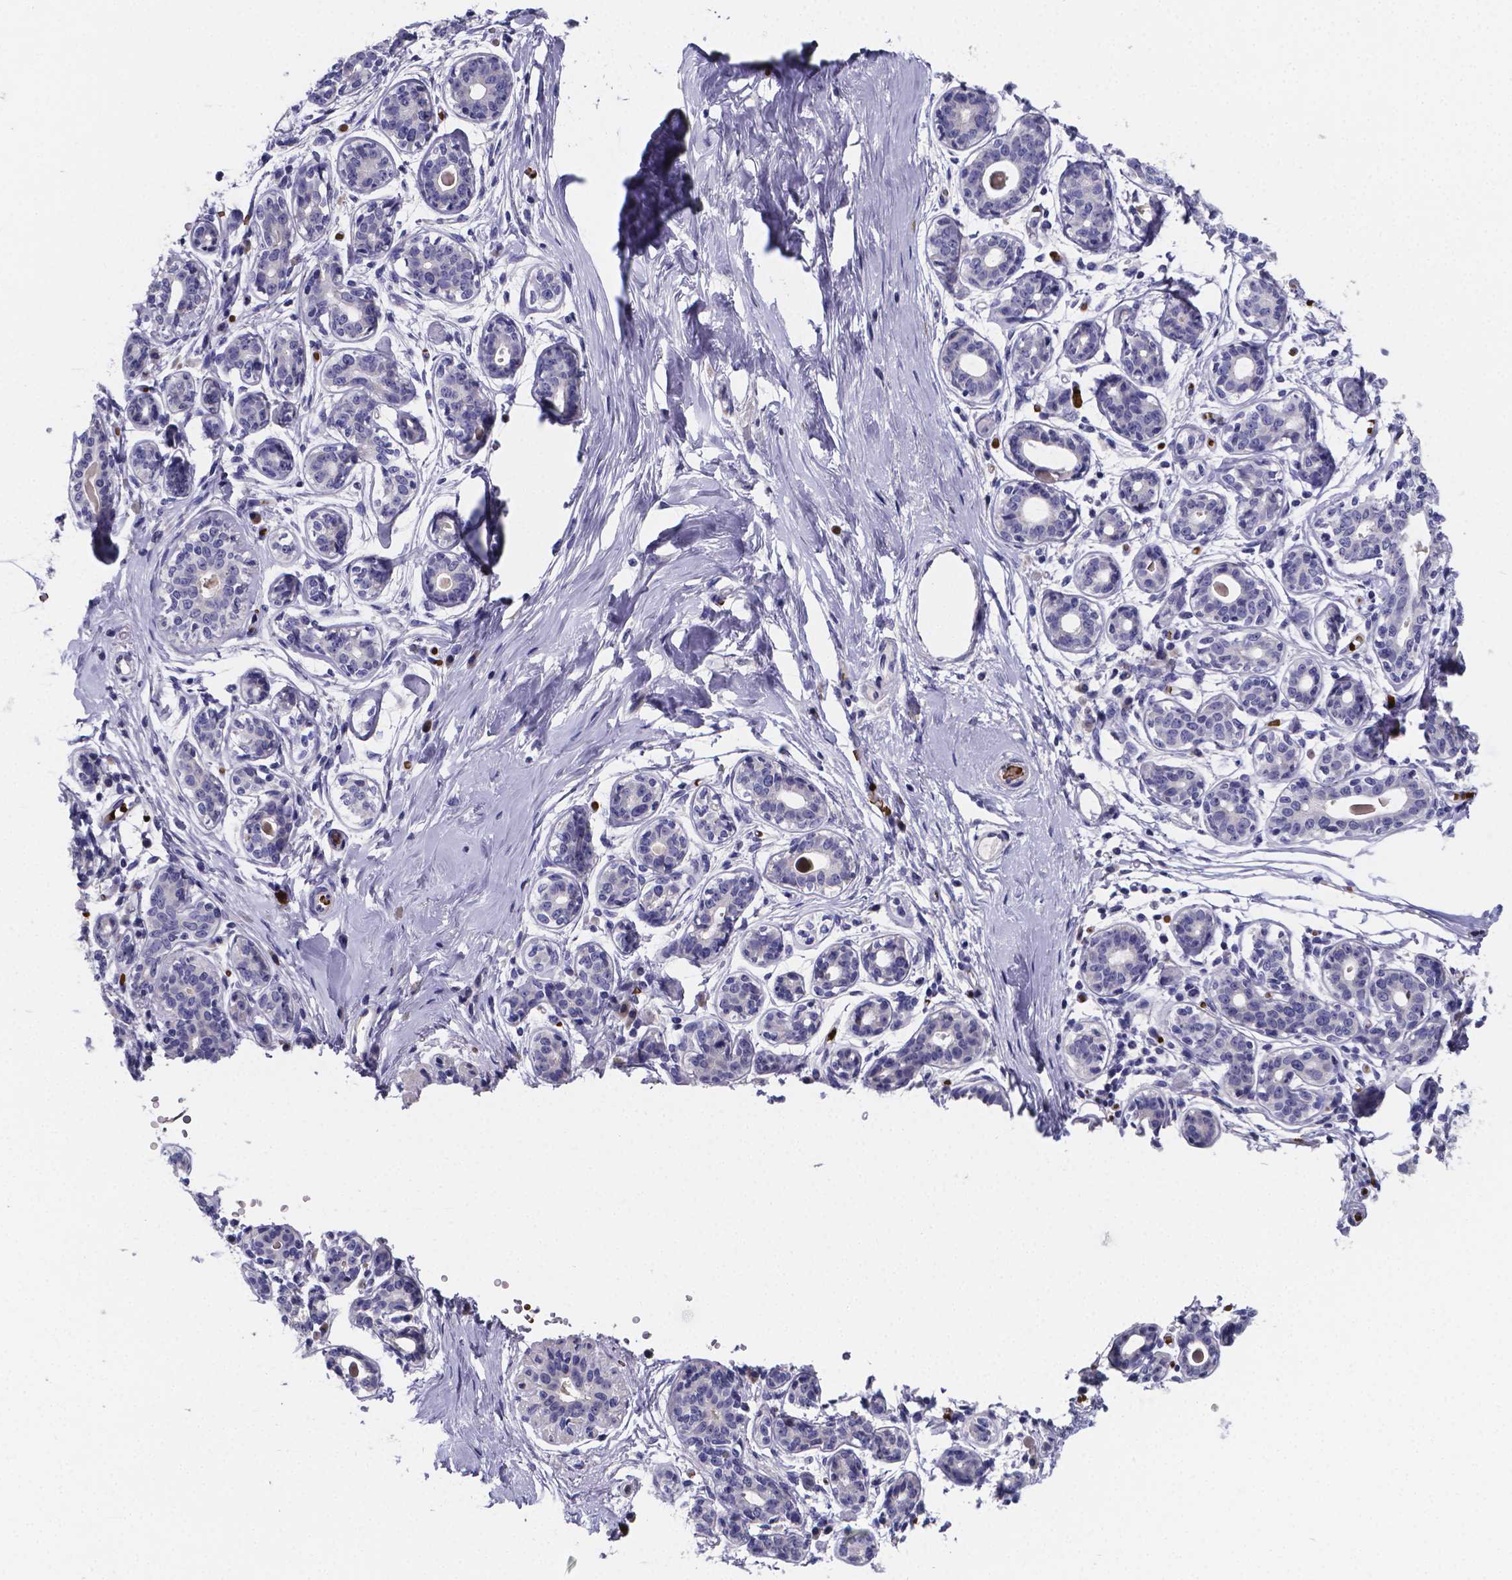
{"staining": {"intensity": "negative", "quantity": "none", "location": "none"}, "tissue": "breast", "cell_type": "Adipocytes", "image_type": "normal", "snomed": [{"axis": "morphology", "description": "Normal tissue, NOS"}, {"axis": "topography", "description": "Skin"}, {"axis": "topography", "description": "Breast"}], "caption": "High magnification brightfield microscopy of benign breast stained with DAB (3,3'-diaminobenzidine) (brown) and counterstained with hematoxylin (blue): adipocytes show no significant staining. Brightfield microscopy of immunohistochemistry (IHC) stained with DAB (brown) and hematoxylin (blue), captured at high magnification.", "gene": "GABRA3", "patient": {"sex": "female", "age": 43}}